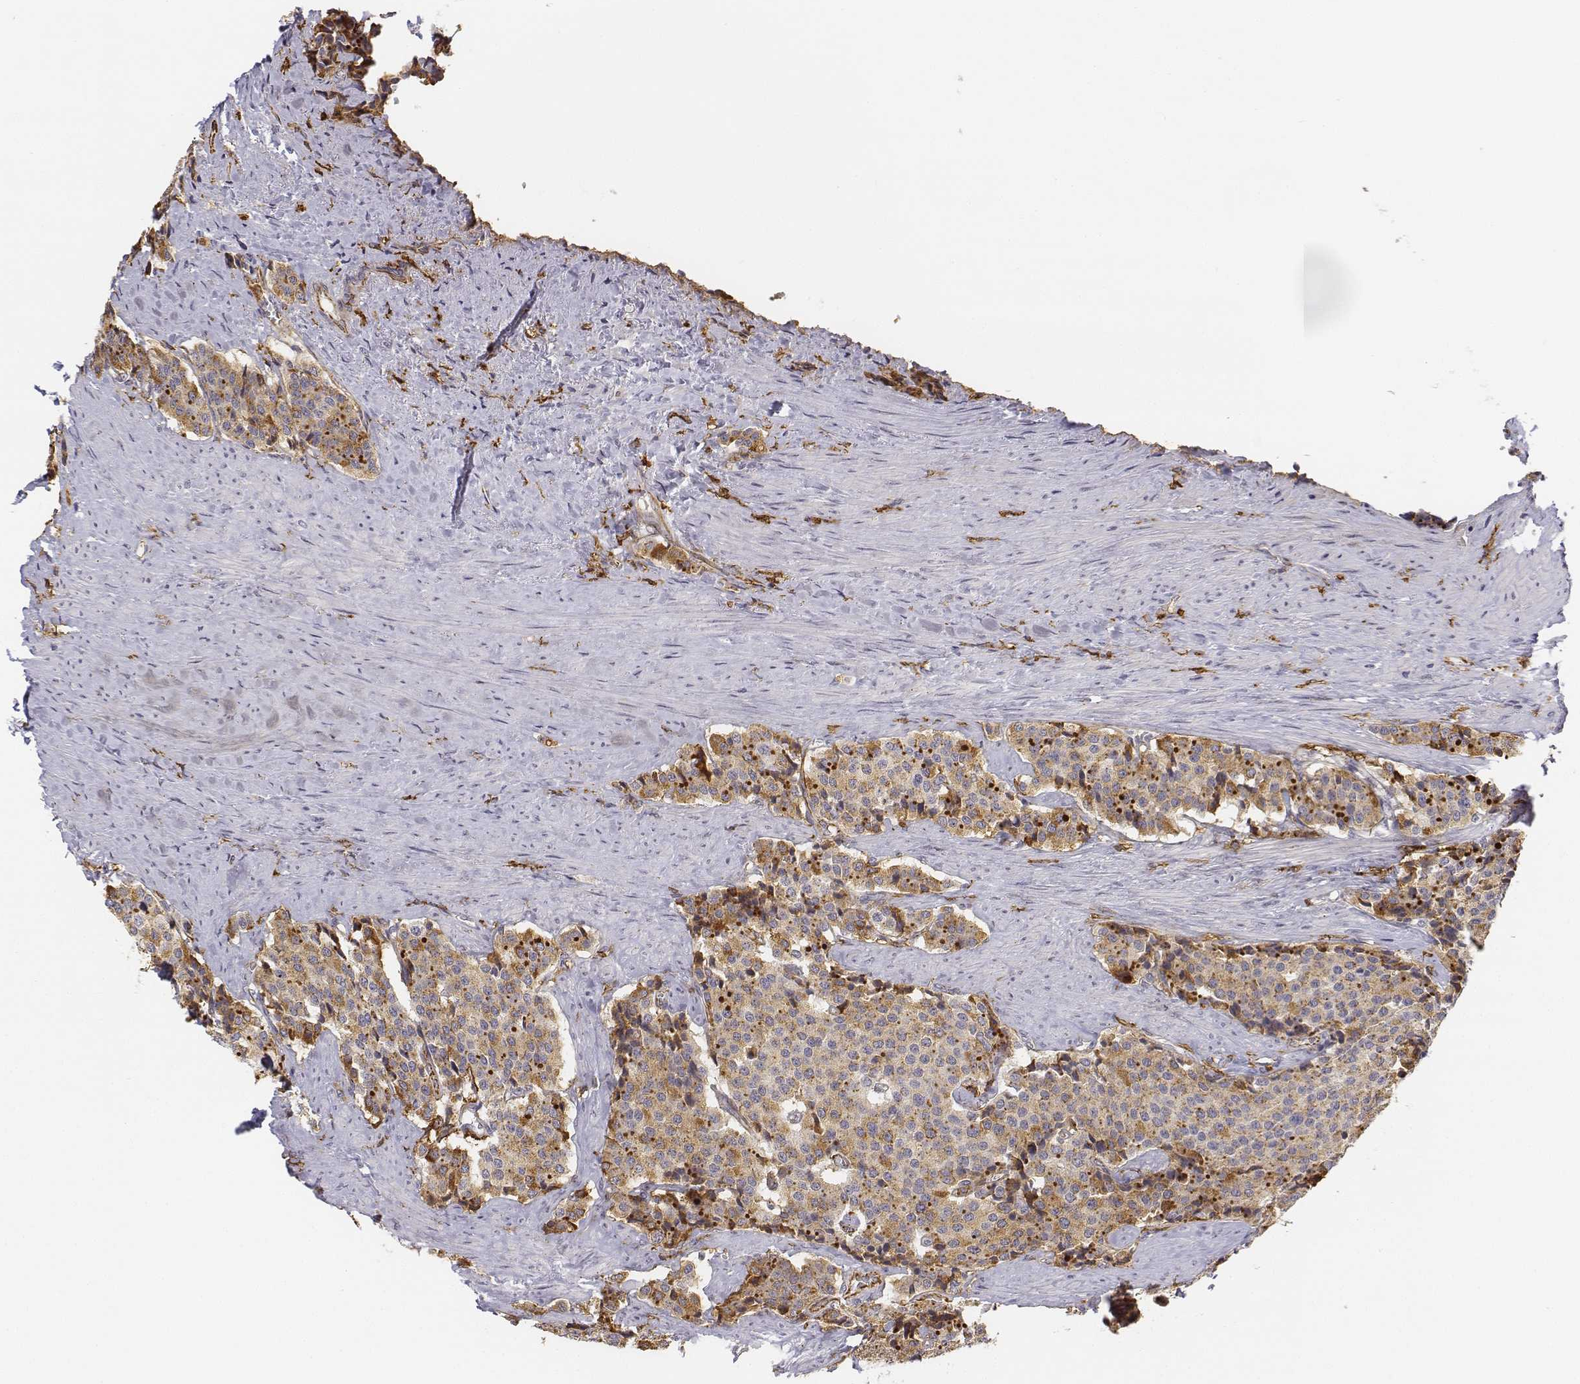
{"staining": {"intensity": "moderate", "quantity": ">75%", "location": "cytoplasmic/membranous"}, "tissue": "carcinoid", "cell_type": "Tumor cells", "image_type": "cancer", "snomed": [{"axis": "morphology", "description": "Carcinoid, malignant, NOS"}, {"axis": "topography", "description": "Small intestine"}], "caption": "A medium amount of moderate cytoplasmic/membranous expression is present in about >75% of tumor cells in malignant carcinoid tissue.", "gene": "CD14", "patient": {"sex": "female", "age": 58}}